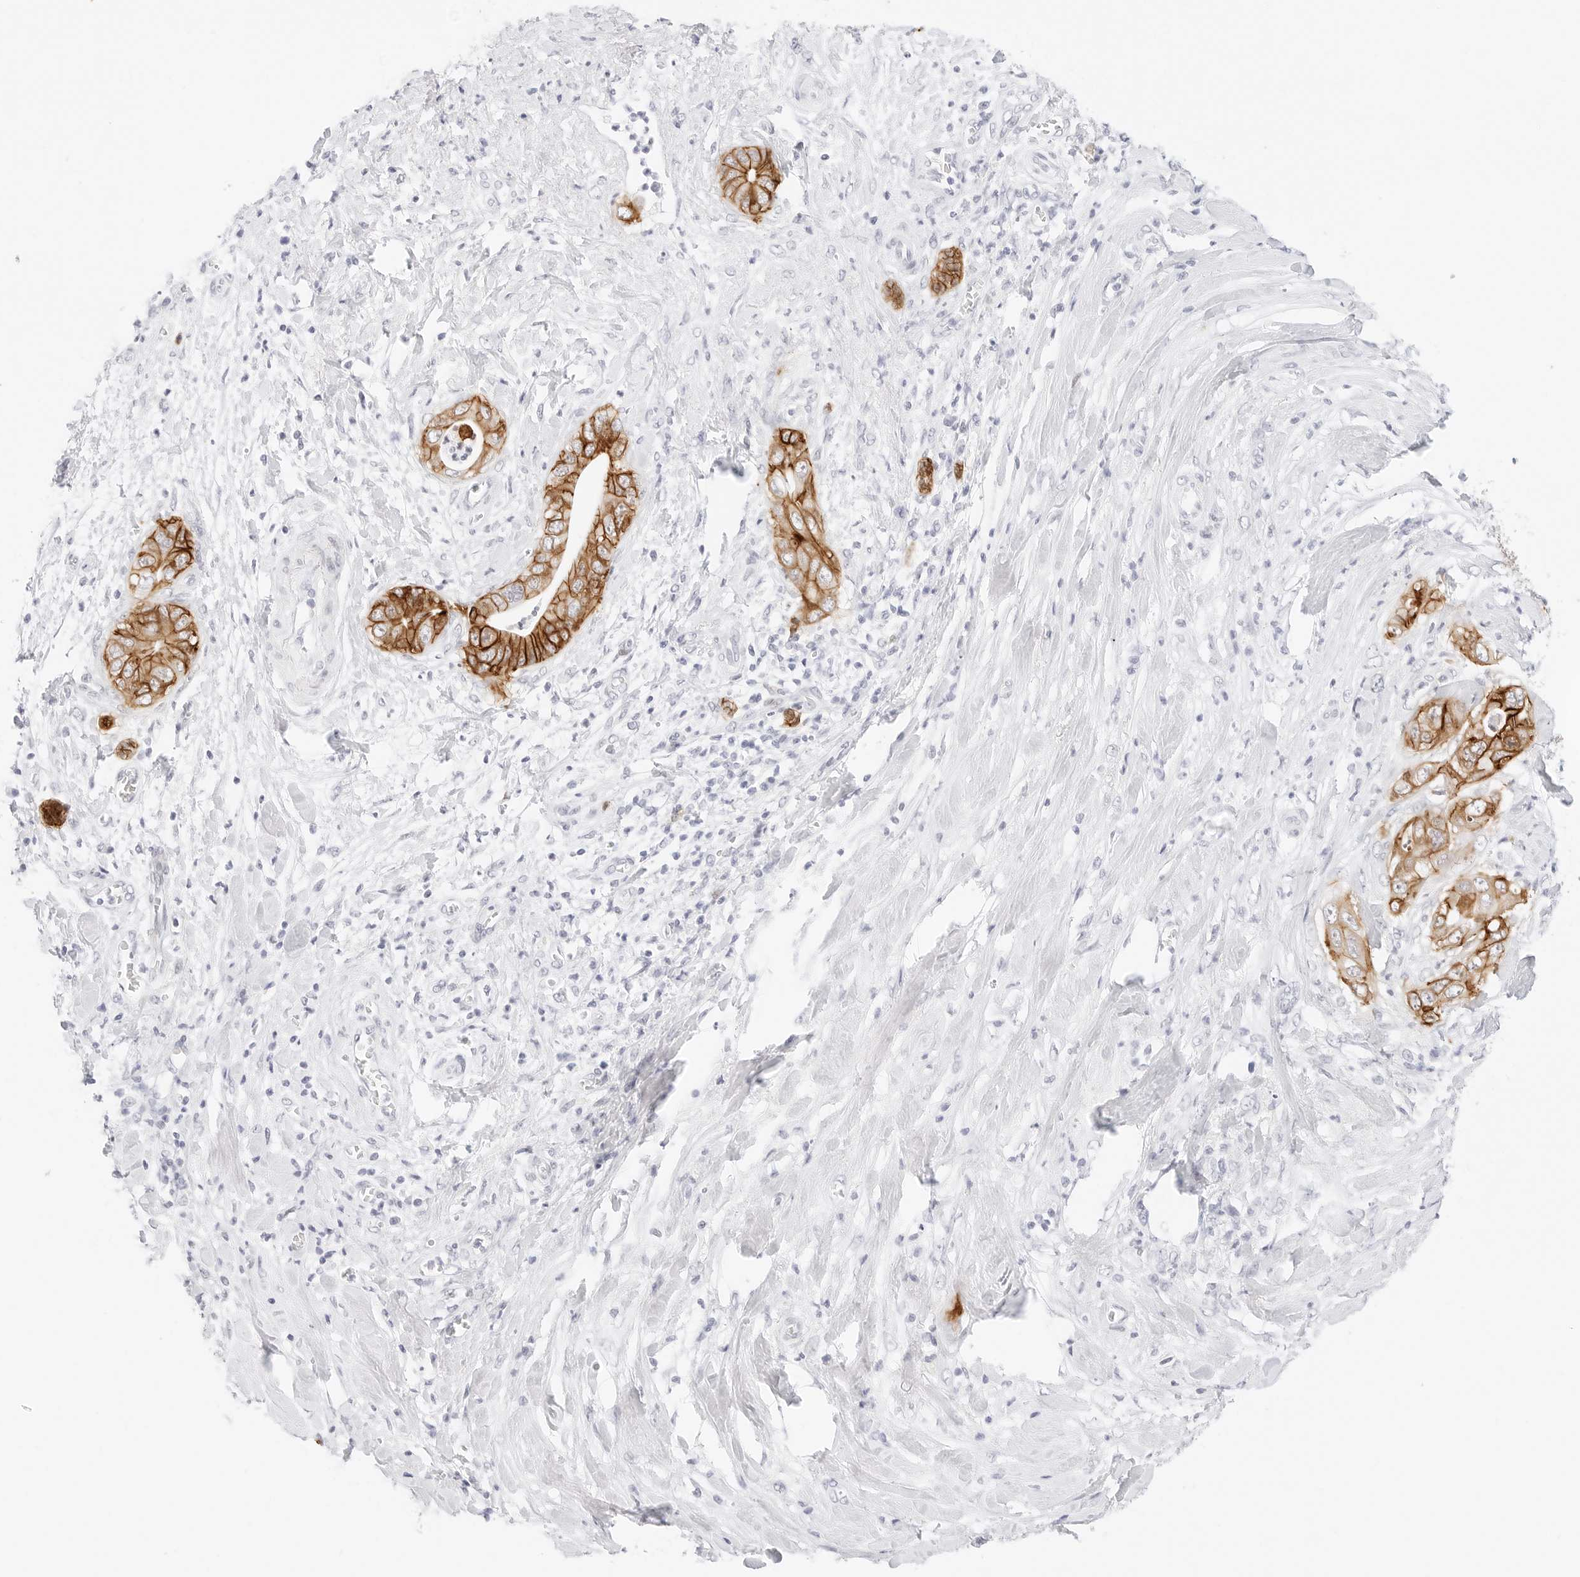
{"staining": {"intensity": "strong", "quantity": ">75%", "location": "cytoplasmic/membranous"}, "tissue": "pancreatic cancer", "cell_type": "Tumor cells", "image_type": "cancer", "snomed": [{"axis": "morphology", "description": "Adenocarcinoma, NOS"}, {"axis": "topography", "description": "Pancreas"}], "caption": "Immunohistochemistry (IHC) of human adenocarcinoma (pancreatic) shows high levels of strong cytoplasmic/membranous staining in approximately >75% of tumor cells.", "gene": "CDH1", "patient": {"sex": "female", "age": 78}}